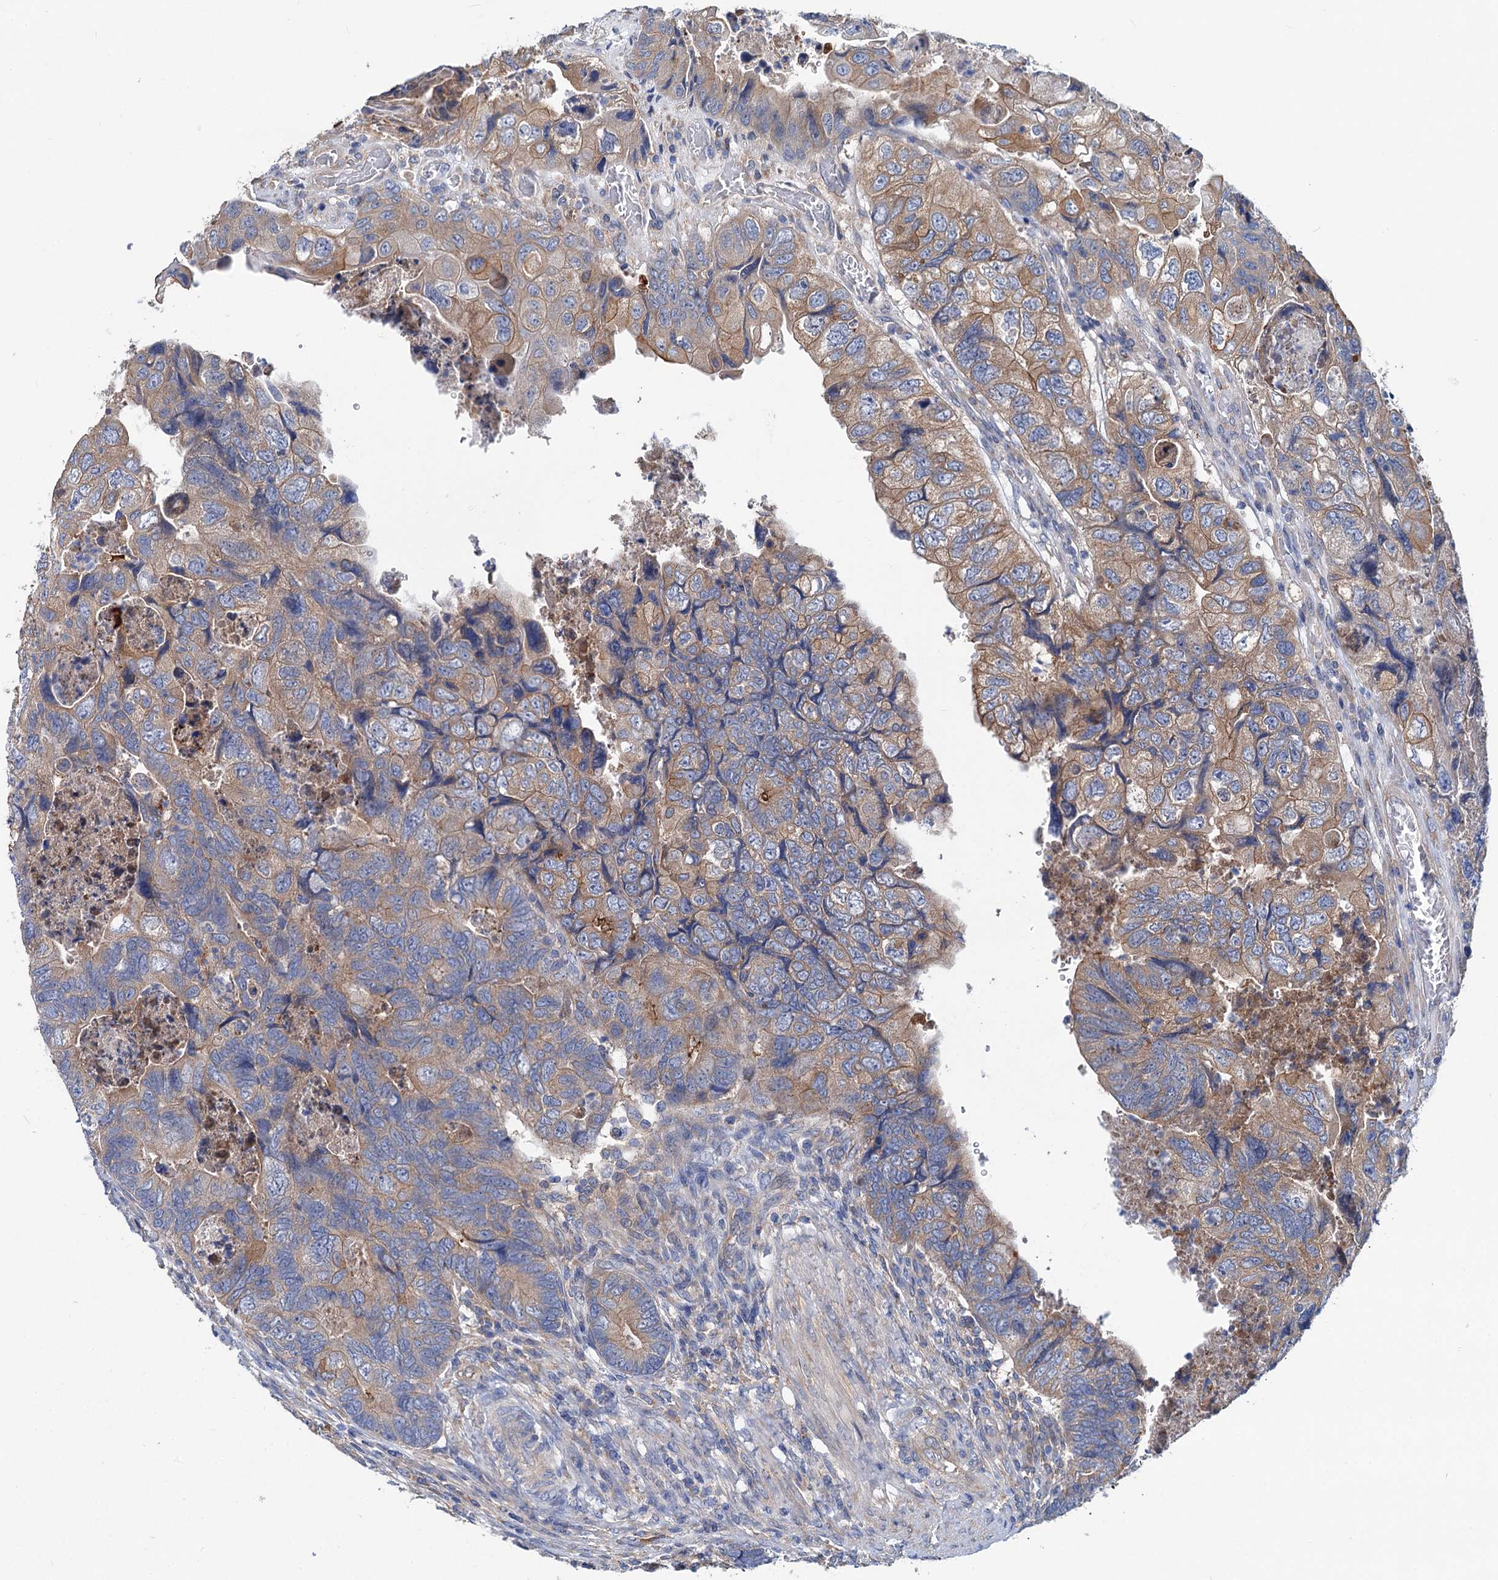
{"staining": {"intensity": "weak", "quantity": "25%-75%", "location": "cytoplasmic/membranous"}, "tissue": "colorectal cancer", "cell_type": "Tumor cells", "image_type": "cancer", "snomed": [{"axis": "morphology", "description": "Adenocarcinoma, NOS"}, {"axis": "topography", "description": "Rectum"}], "caption": "This image displays IHC staining of colorectal cancer, with low weak cytoplasmic/membranous positivity in about 25%-75% of tumor cells.", "gene": "TRIM55", "patient": {"sex": "male", "age": 63}}